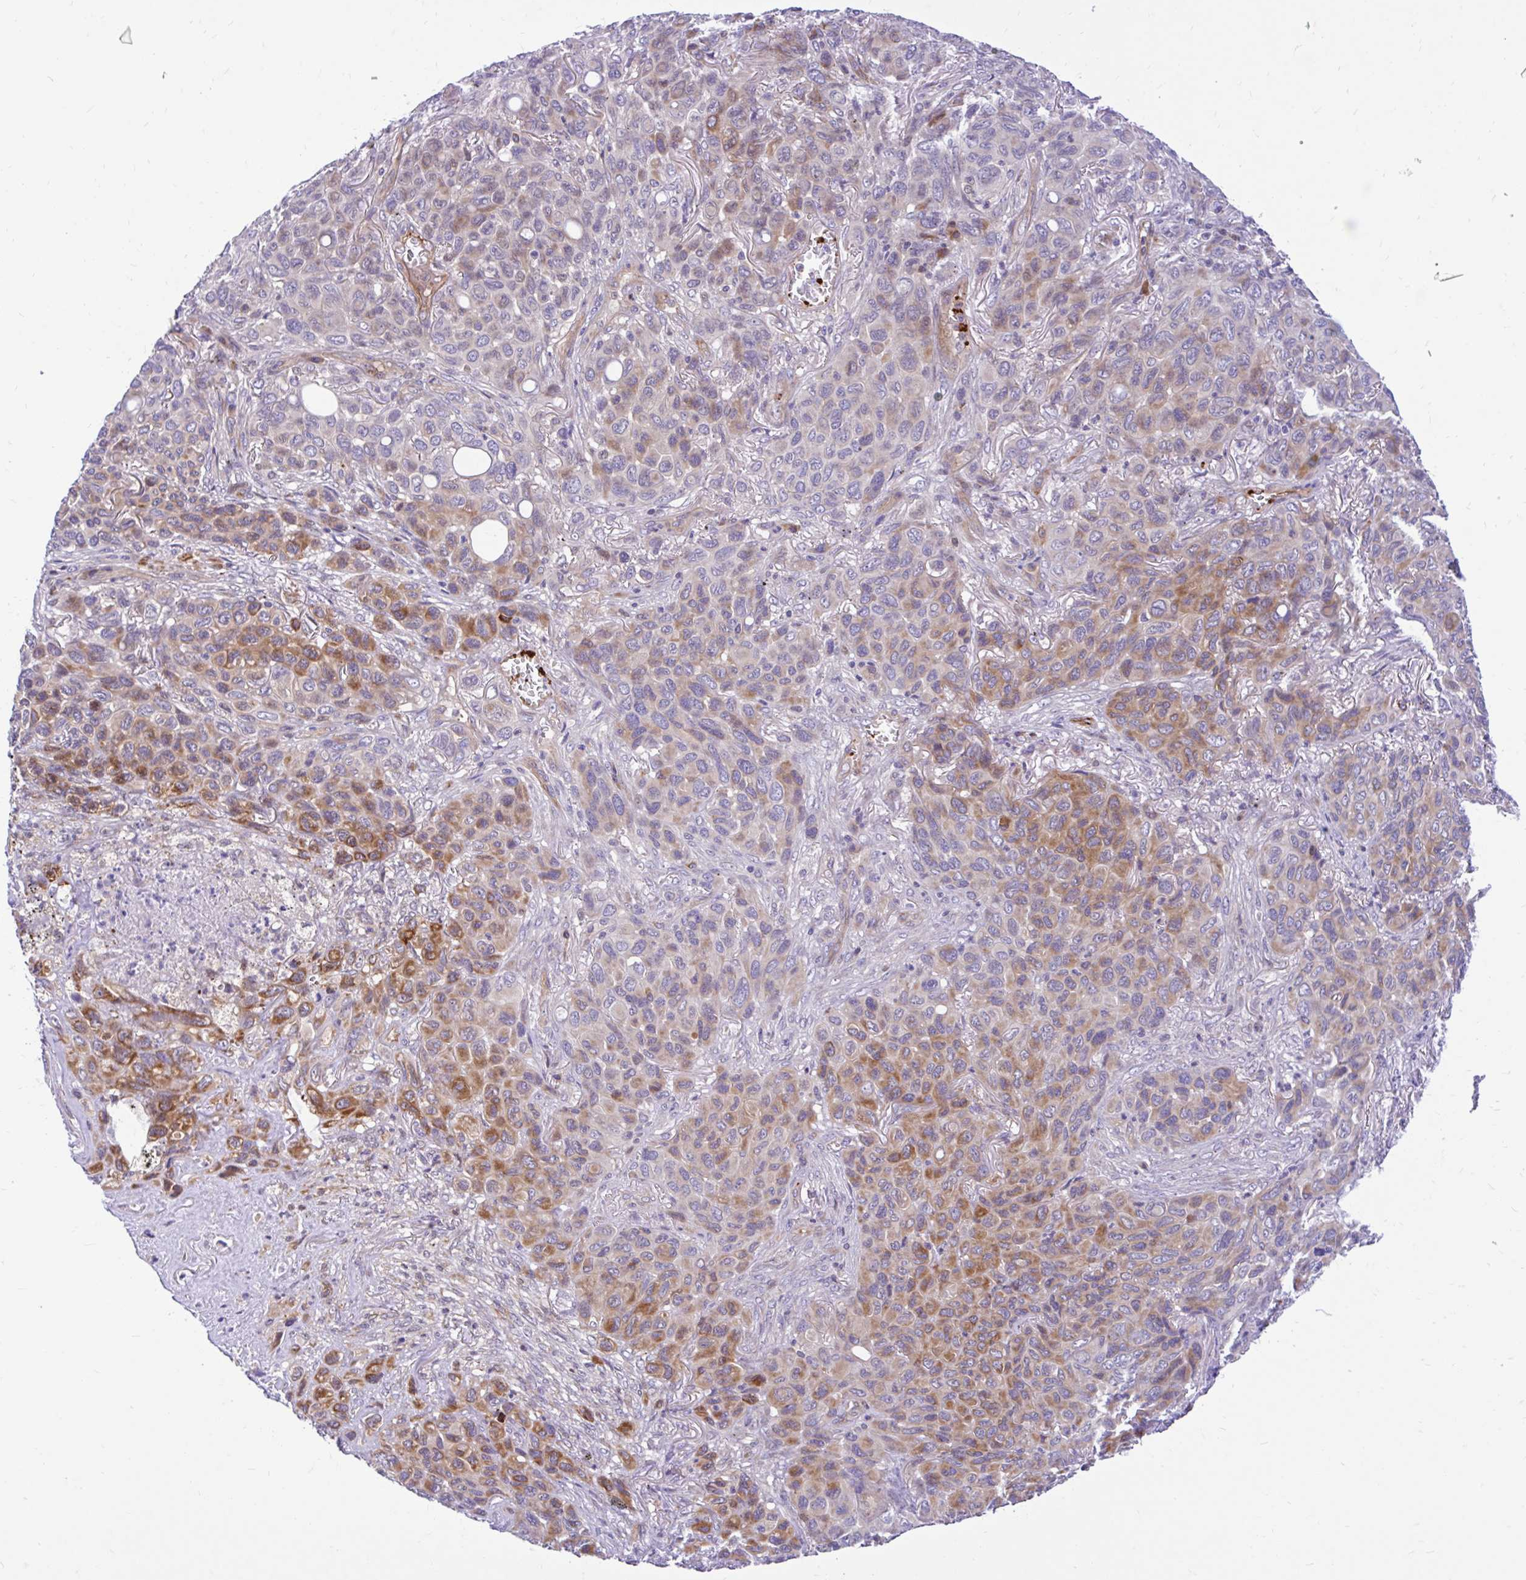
{"staining": {"intensity": "moderate", "quantity": "25%-75%", "location": "cytoplasmic/membranous"}, "tissue": "melanoma", "cell_type": "Tumor cells", "image_type": "cancer", "snomed": [{"axis": "morphology", "description": "Malignant melanoma, Metastatic site"}, {"axis": "topography", "description": "Lung"}], "caption": "Protein expression analysis of melanoma shows moderate cytoplasmic/membranous expression in approximately 25%-75% of tumor cells. (DAB (3,3'-diaminobenzidine) IHC with brightfield microscopy, high magnification).", "gene": "ESPNL", "patient": {"sex": "male", "age": 48}}